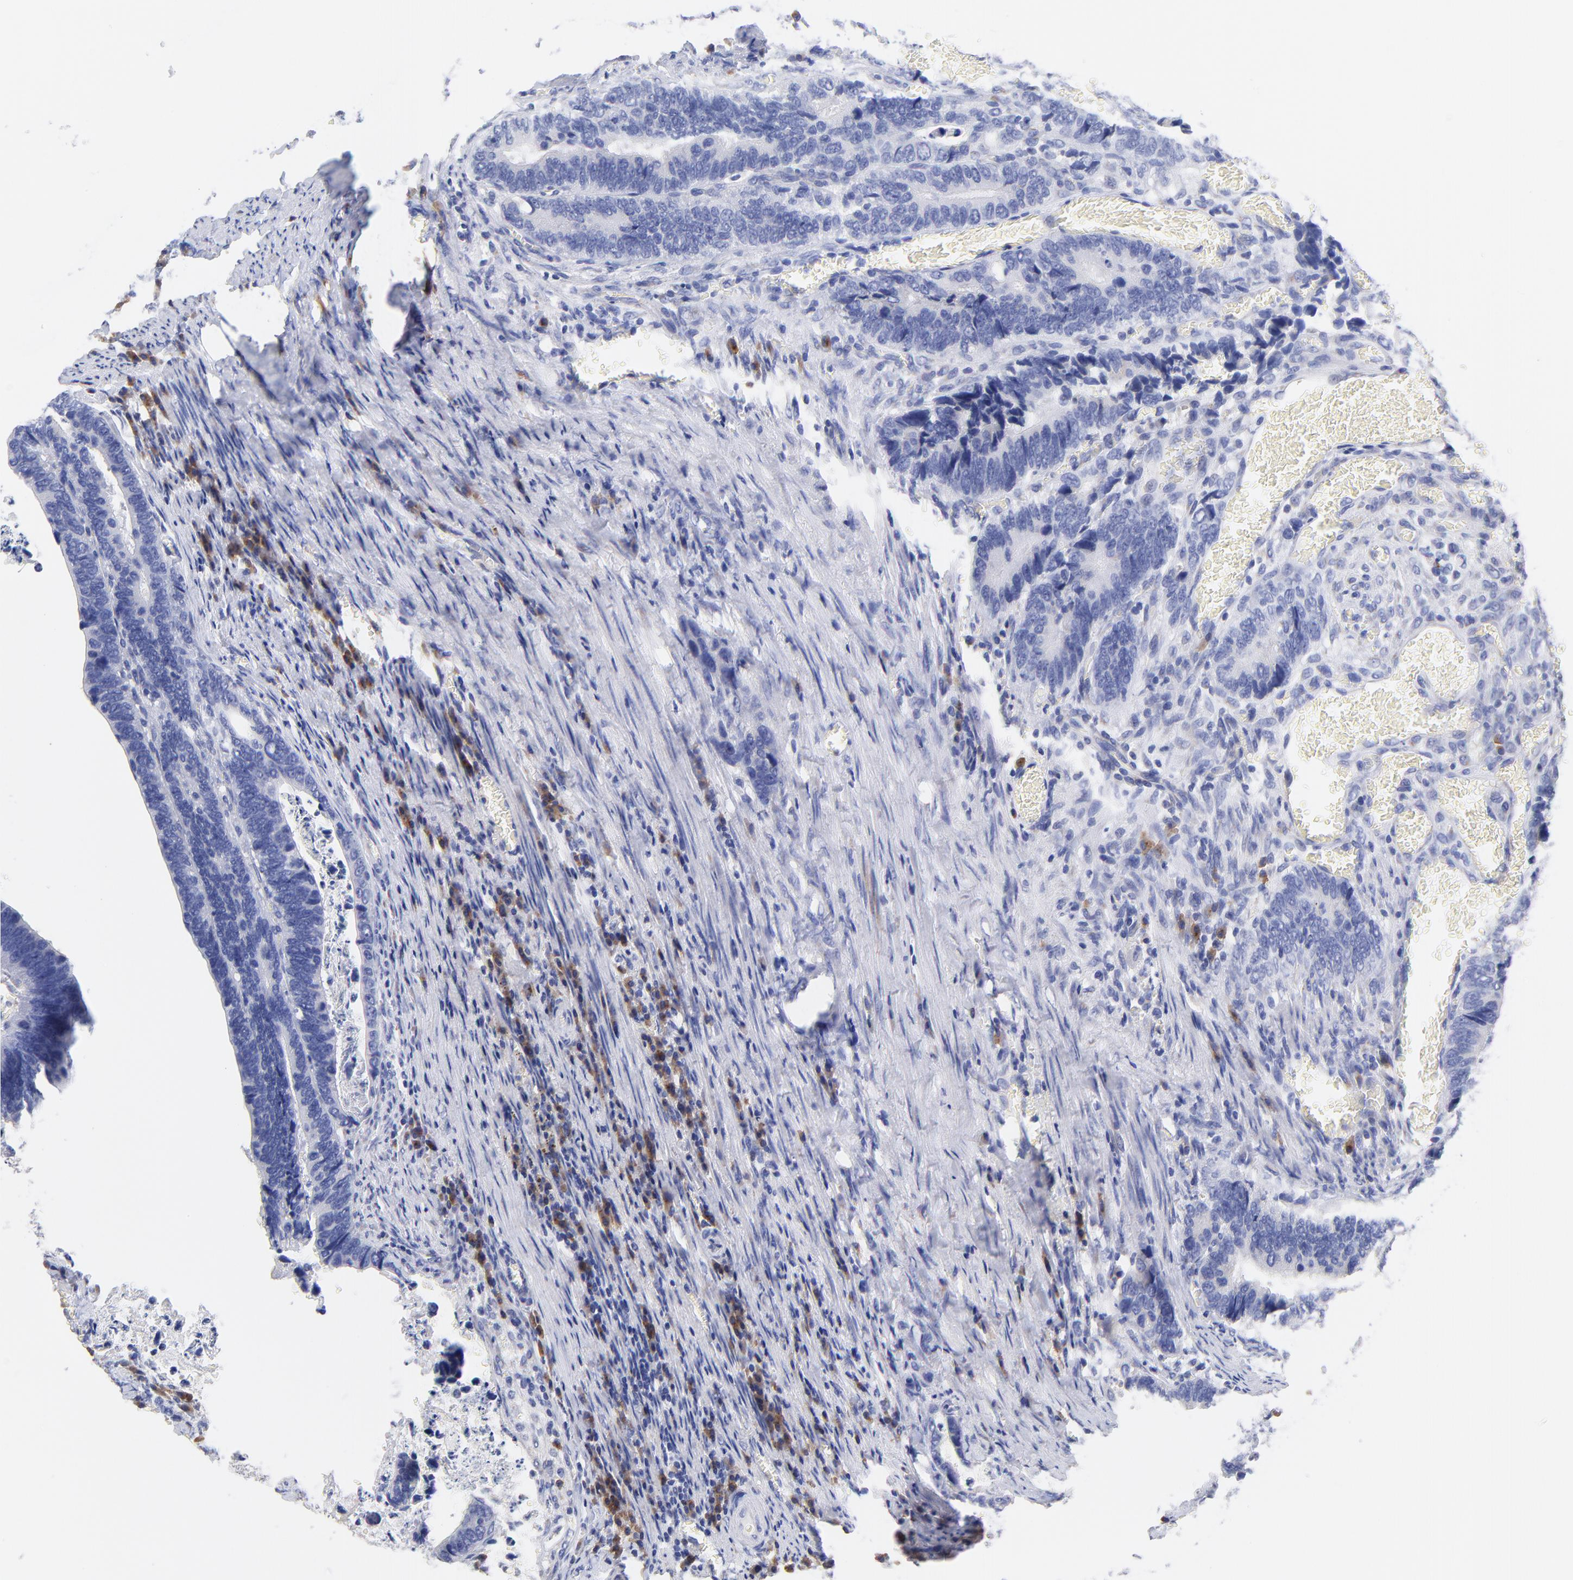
{"staining": {"intensity": "negative", "quantity": "none", "location": "none"}, "tissue": "colorectal cancer", "cell_type": "Tumor cells", "image_type": "cancer", "snomed": [{"axis": "morphology", "description": "Adenocarcinoma, NOS"}, {"axis": "topography", "description": "Colon"}], "caption": "Tumor cells are negative for protein expression in human colorectal adenocarcinoma. (Immunohistochemistry (ihc), brightfield microscopy, high magnification).", "gene": "LAX1", "patient": {"sex": "male", "age": 72}}